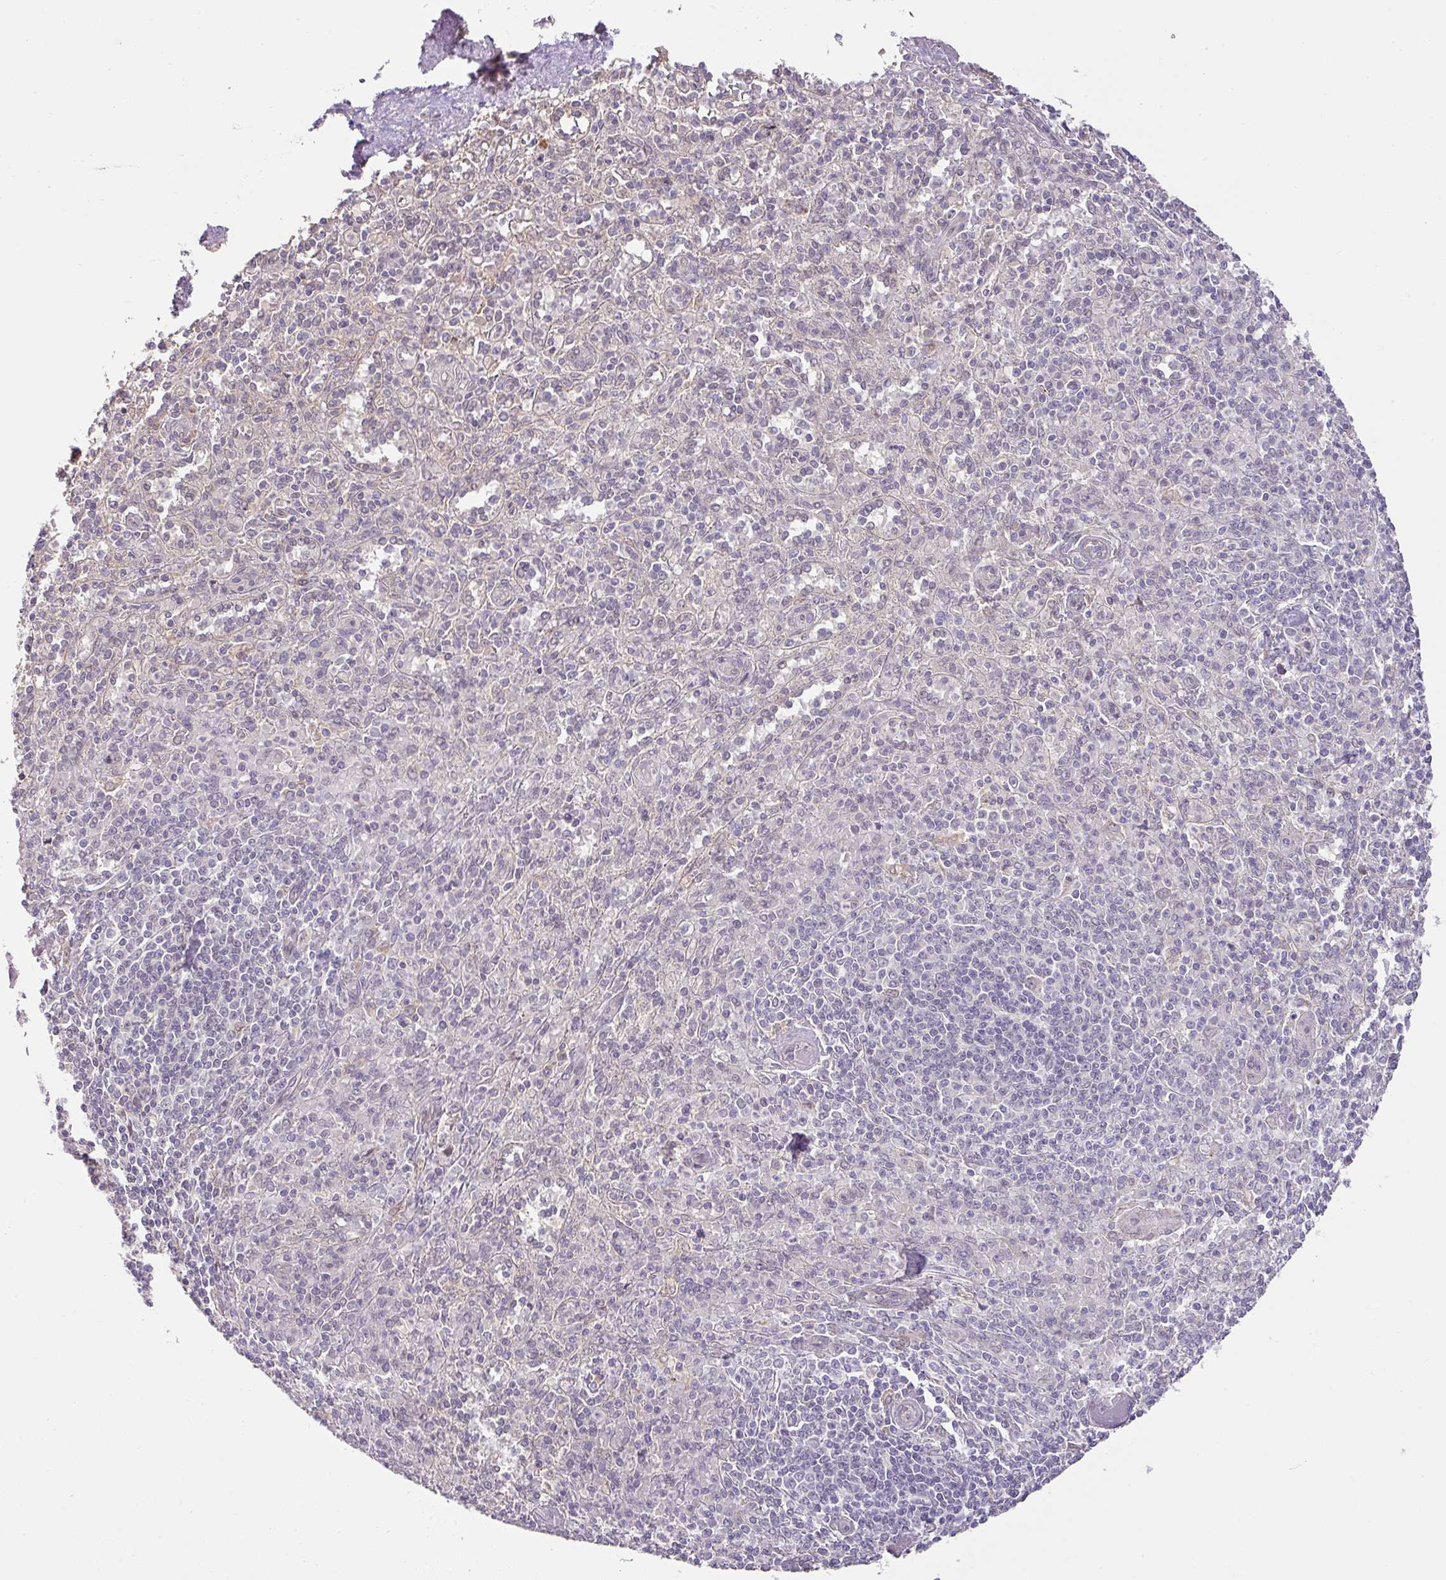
{"staining": {"intensity": "negative", "quantity": "none", "location": "none"}, "tissue": "spleen", "cell_type": "Cells in red pulp", "image_type": "normal", "snomed": [{"axis": "morphology", "description": "Normal tissue, NOS"}, {"axis": "topography", "description": "Spleen"}], "caption": "Human spleen stained for a protein using IHC demonstrates no staining in cells in red pulp.", "gene": "GCNT7", "patient": {"sex": "female", "age": 70}}